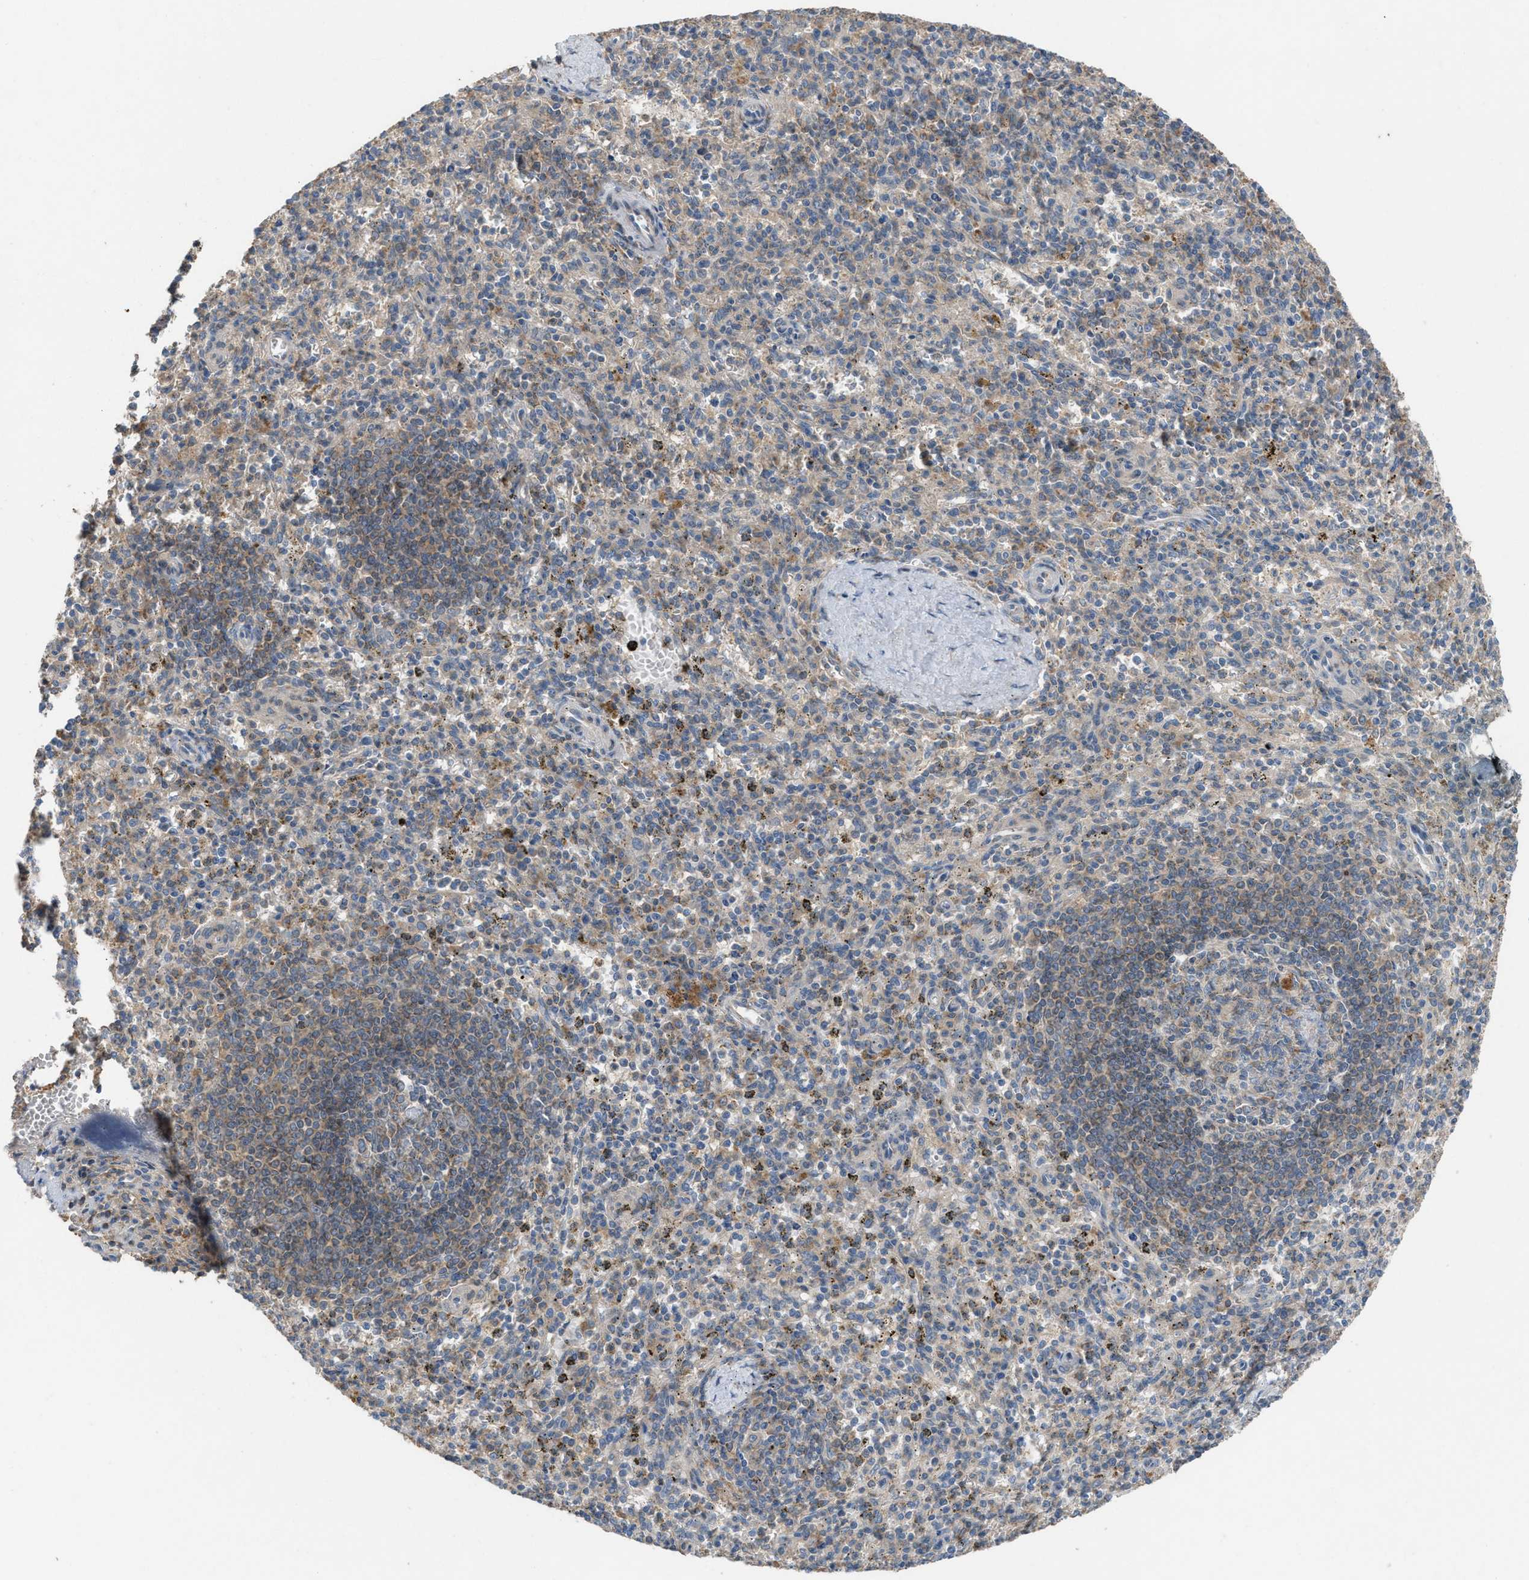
{"staining": {"intensity": "weak", "quantity": "25%-75%", "location": "cytoplasmic/membranous"}, "tissue": "spleen", "cell_type": "Cells in red pulp", "image_type": "normal", "snomed": [{"axis": "morphology", "description": "Normal tissue, NOS"}, {"axis": "topography", "description": "Spleen"}], "caption": "This histopathology image exhibits immunohistochemistry staining of unremarkable human spleen, with low weak cytoplasmic/membranous positivity in about 25%-75% of cells in red pulp.", "gene": "TPK1", "patient": {"sex": "male", "age": 72}}